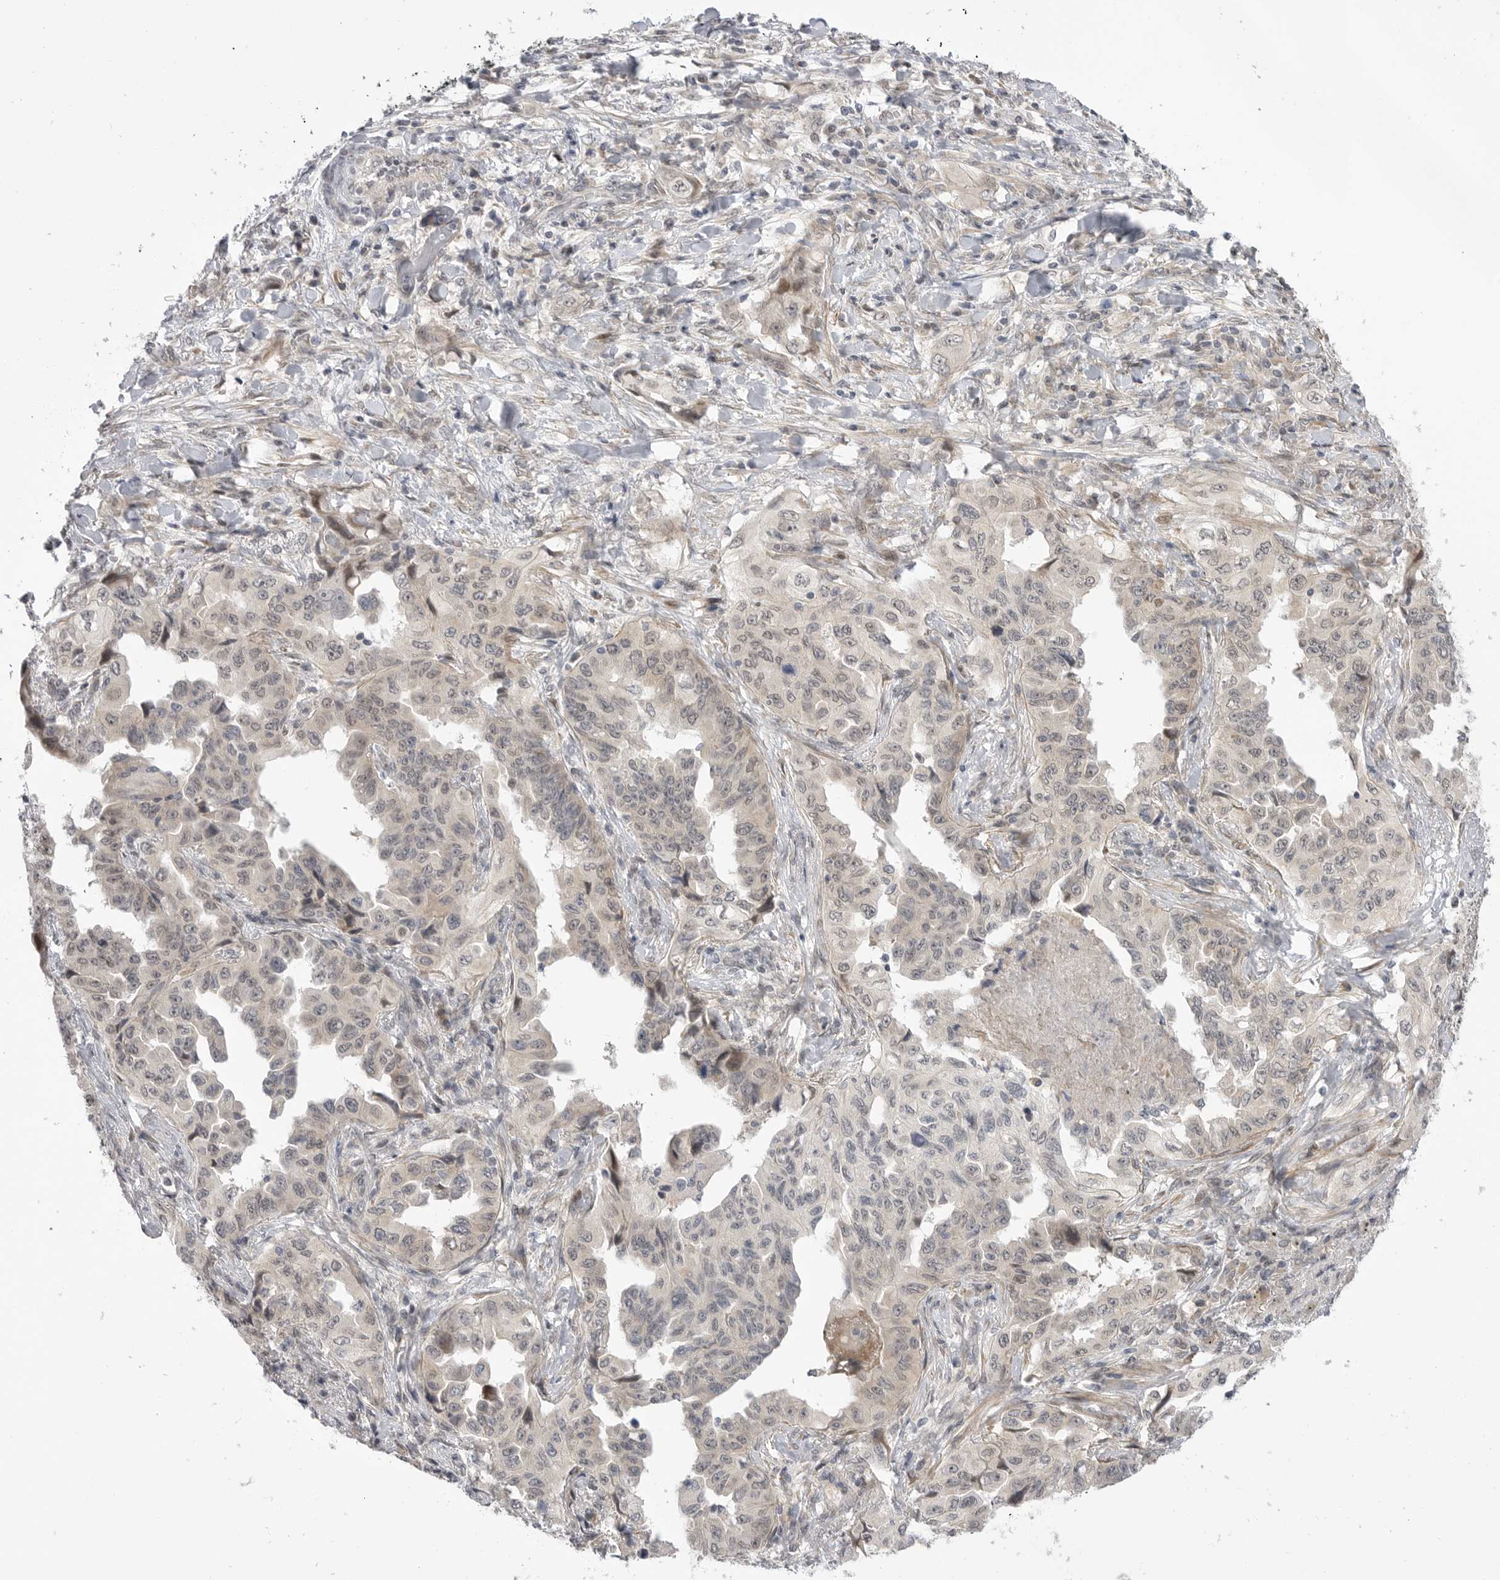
{"staining": {"intensity": "weak", "quantity": "<25%", "location": "nuclear"}, "tissue": "lung cancer", "cell_type": "Tumor cells", "image_type": "cancer", "snomed": [{"axis": "morphology", "description": "Adenocarcinoma, NOS"}, {"axis": "topography", "description": "Lung"}], "caption": "Tumor cells show no significant protein positivity in lung cancer. (DAB immunohistochemistry visualized using brightfield microscopy, high magnification).", "gene": "GGT6", "patient": {"sex": "female", "age": 51}}